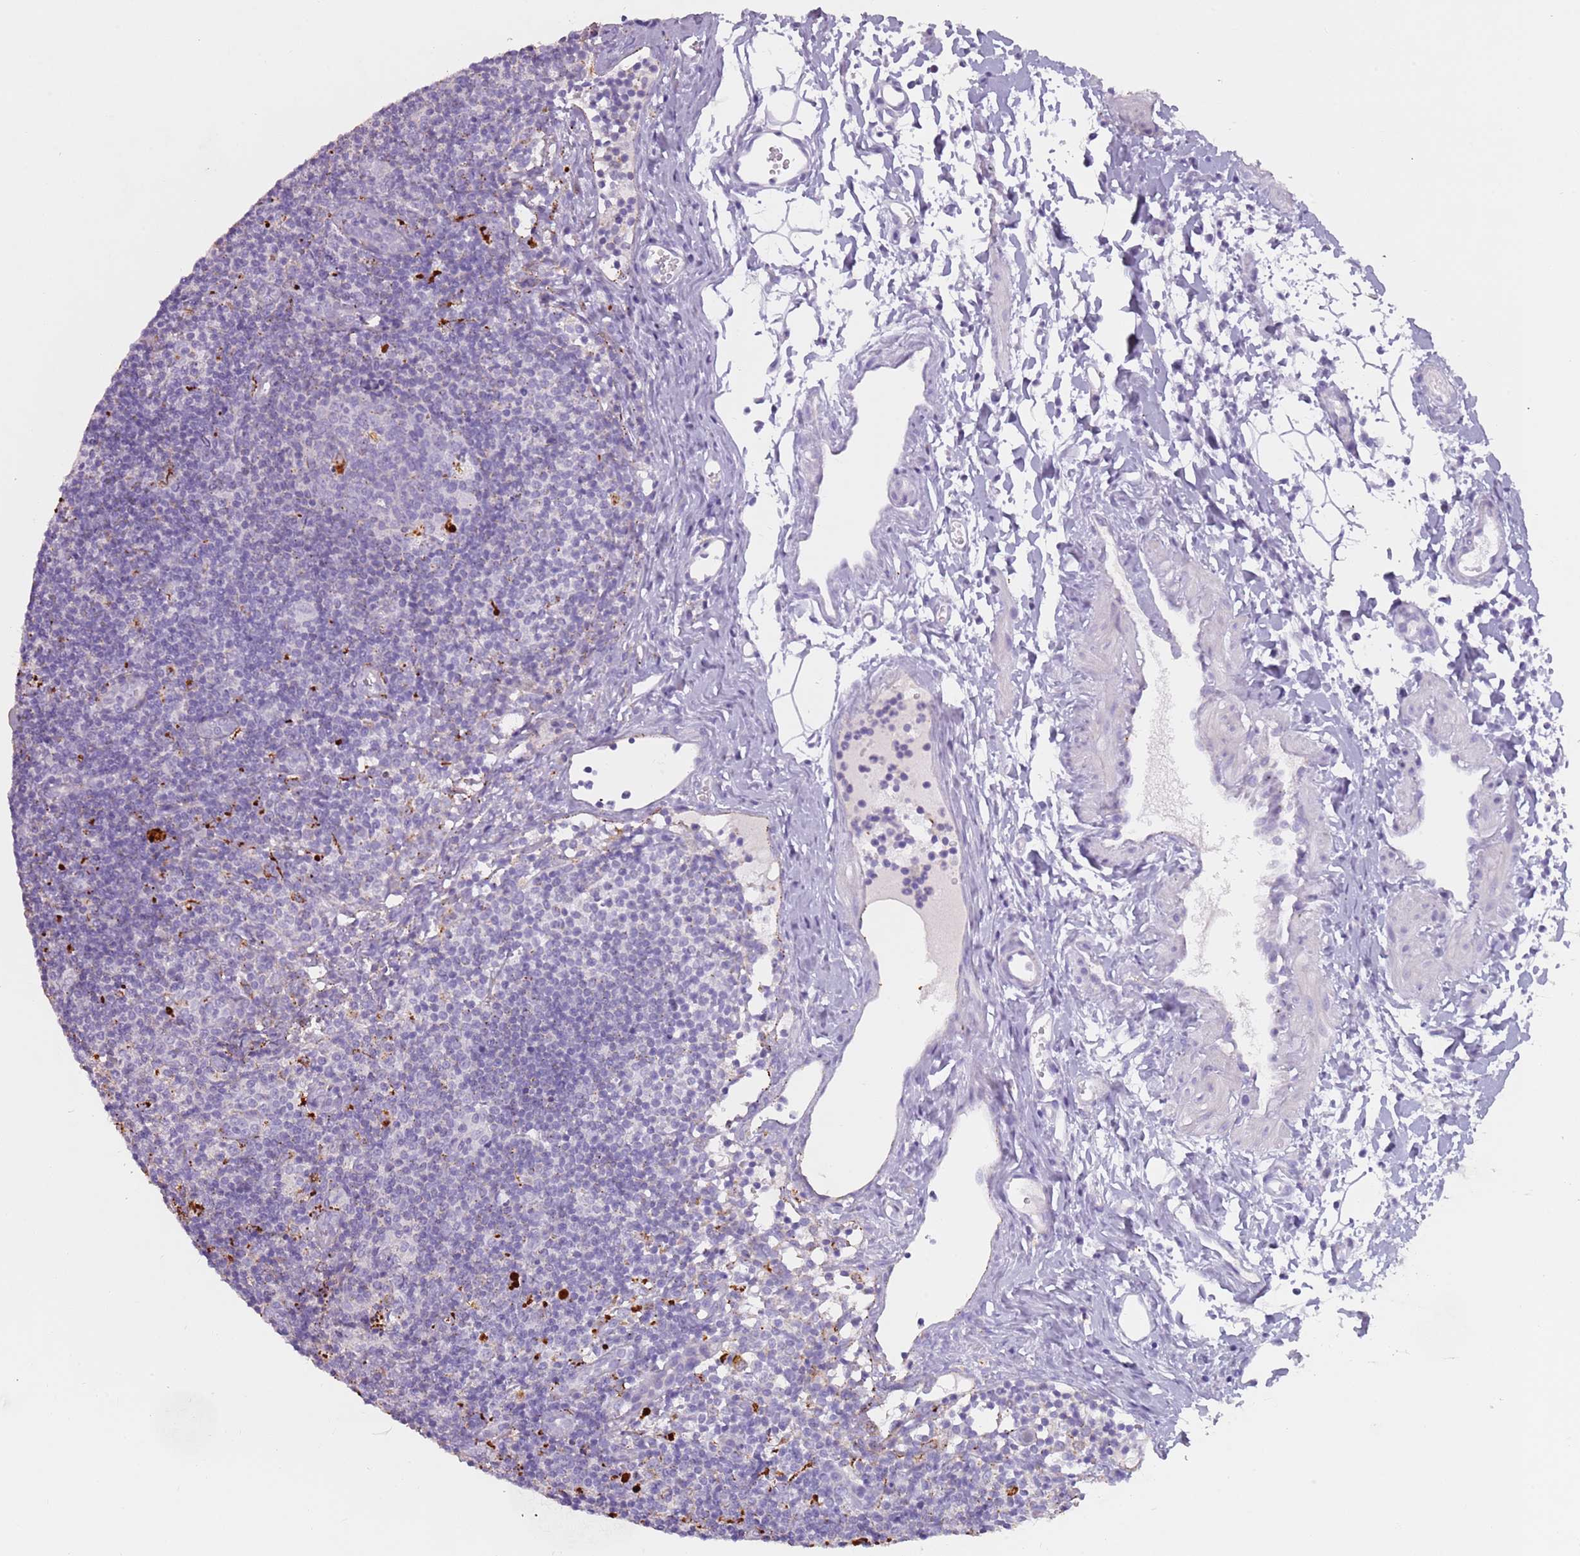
{"staining": {"intensity": "negative", "quantity": "none", "location": "none"}, "tissue": "lymph node", "cell_type": "Germinal center cells", "image_type": "normal", "snomed": [{"axis": "morphology", "description": "Normal tissue, NOS"}, {"axis": "topography", "description": "Lymph node"}], "caption": "DAB immunohistochemical staining of normal lymph node displays no significant staining in germinal center cells.", "gene": "NWD2", "patient": {"sex": "female", "age": 37}}